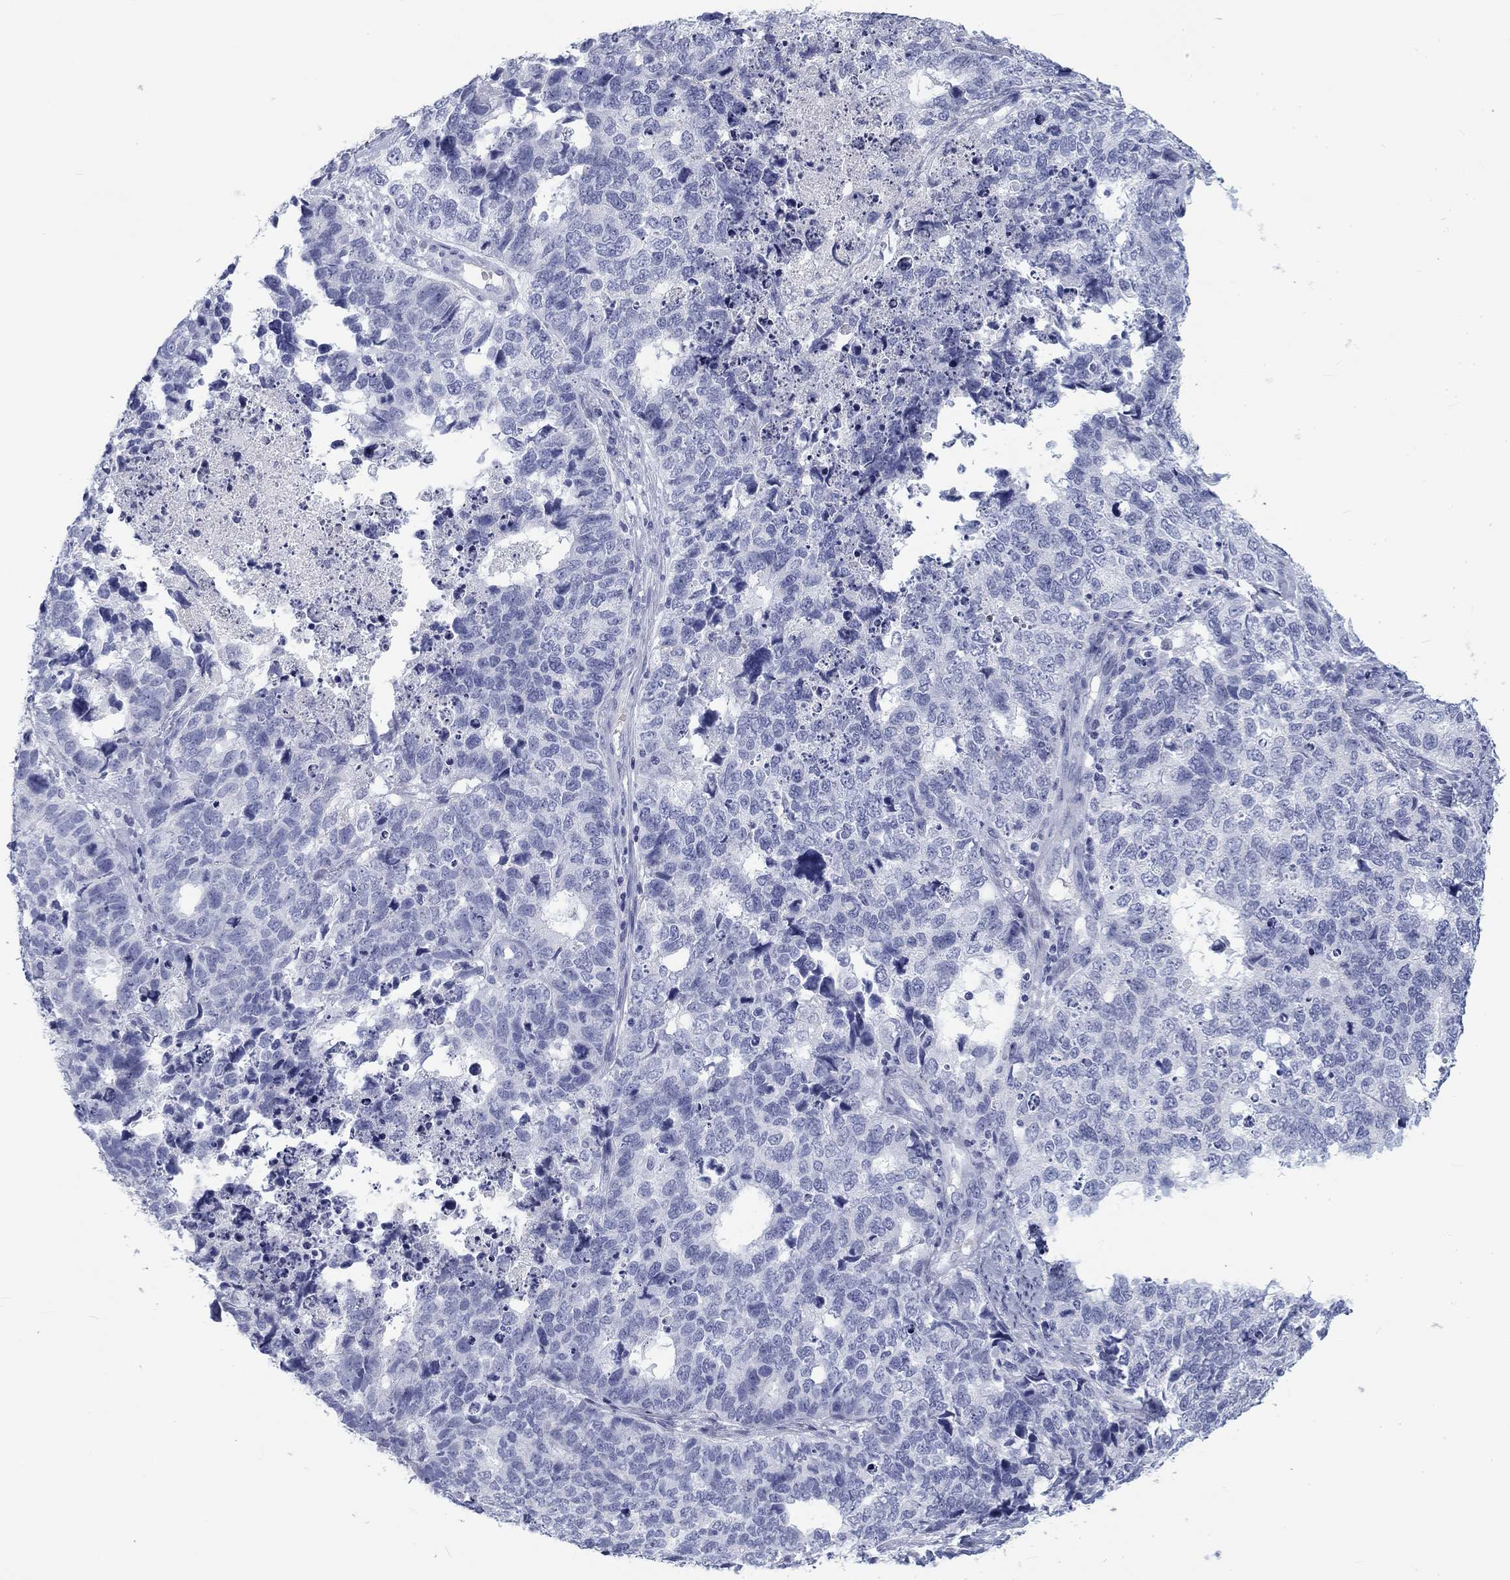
{"staining": {"intensity": "negative", "quantity": "none", "location": "none"}, "tissue": "cervical cancer", "cell_type": "Tumor cells", "image_type": "cancer", "snomed": [{"axis": "morphology", "description": "Squamous cell carcinoma, NOS"}, {"axis": "topography", "description": "Cervix"}], "caption": "Micrograph shows no protein positivity in tumor cells of cervical squamous cell carcinoma tissue.", "gene": "CALB1", "patient": {"sex": "female", "age": 63}}